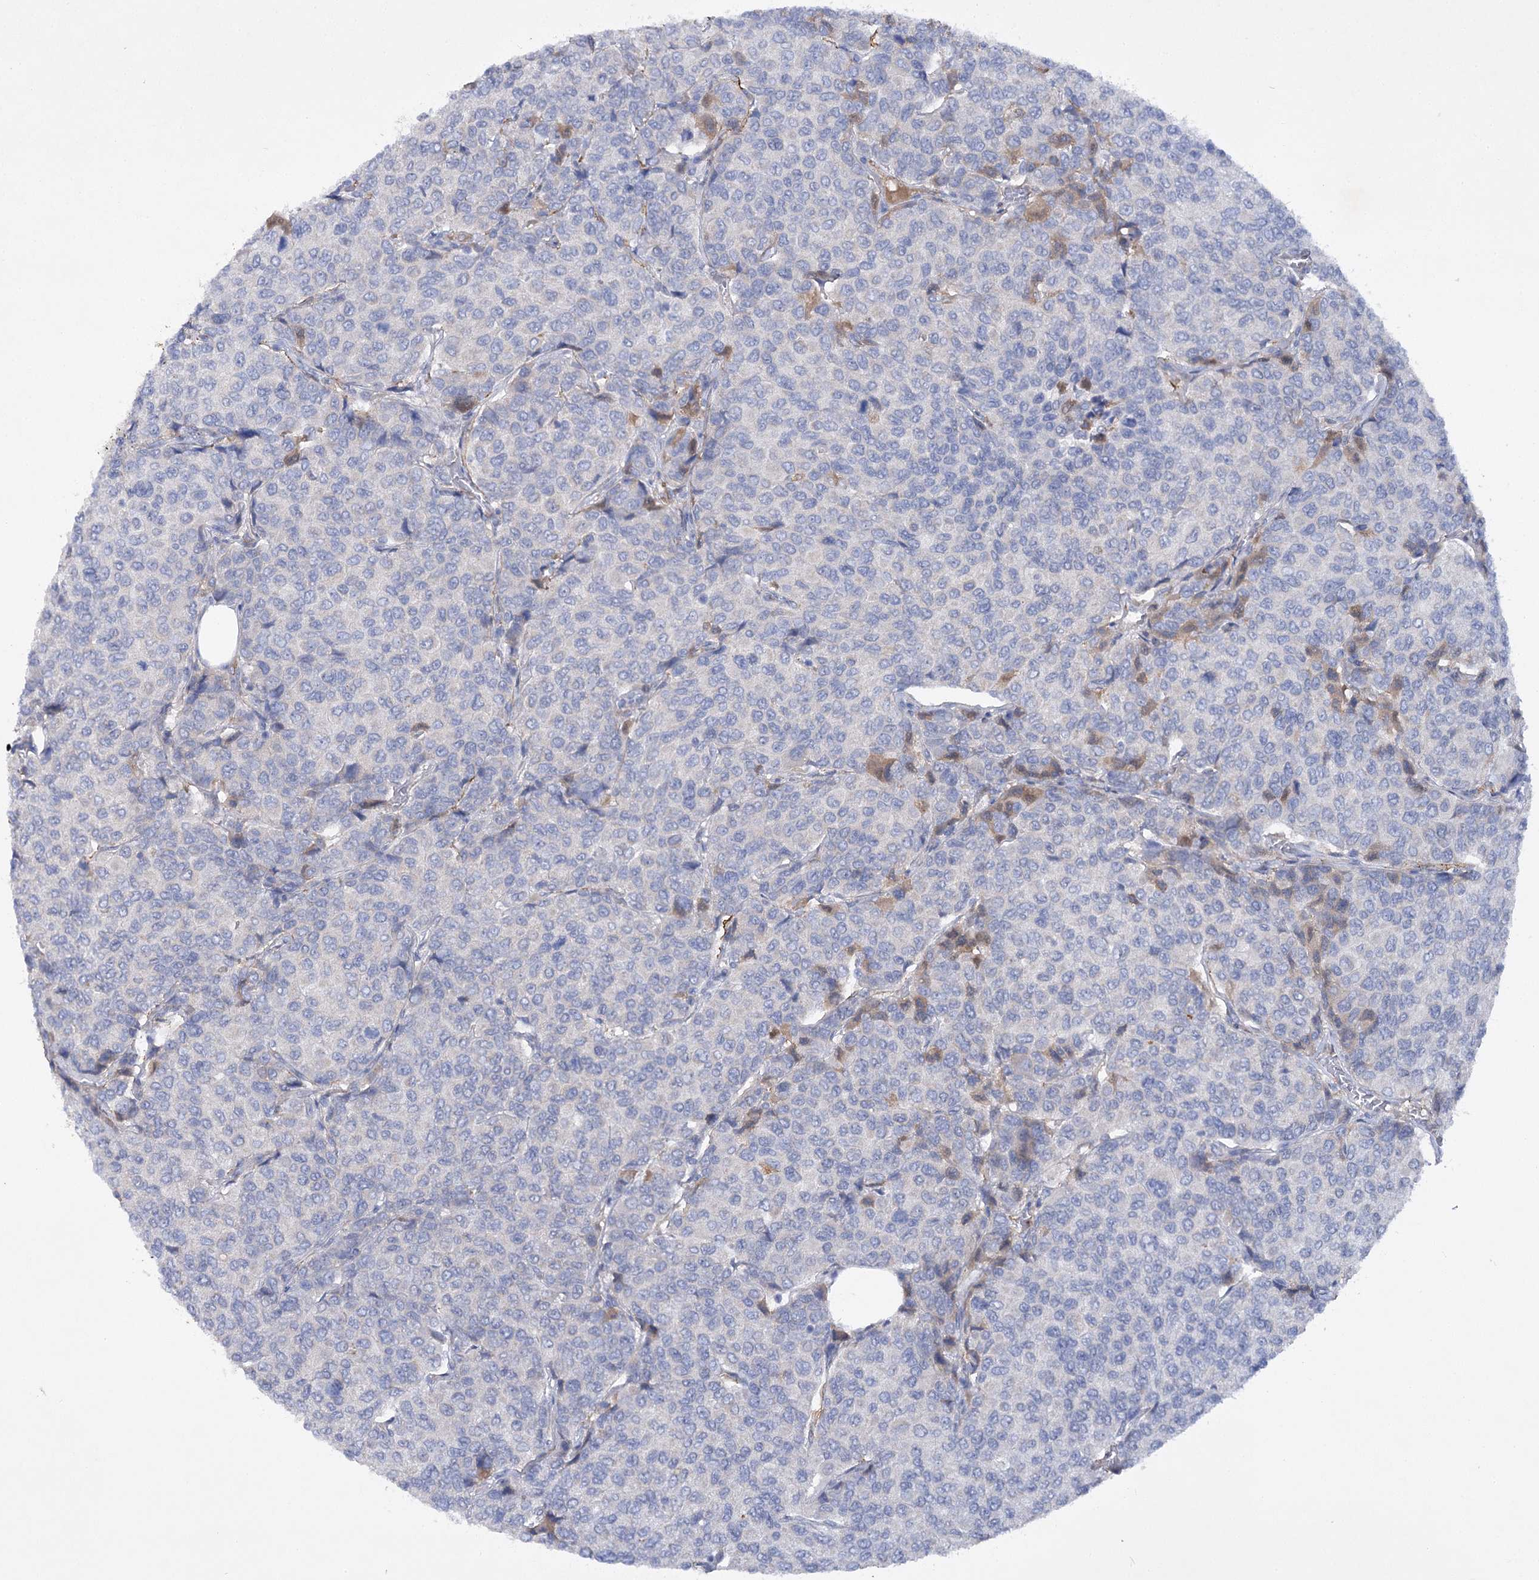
{"staining": {"intensity": "negative", "quantity": "none", "location": "none"}, "tissue": "breast cancer", "cell_type": "Tumor cells", "image_type": "cancer", "snomed": [{"axis": "morphology", "description": "Duct carcinoma"}, {"axis": "topography", "description": "Breast"}], "caption": "A high-resolution micrograph shows IHC staining of infiltrating ductal carcinoma (breast), which displays no significant staining in tumor cells.", "gene": "RTN2", "patient": {"sex": "female", "age": 55}}